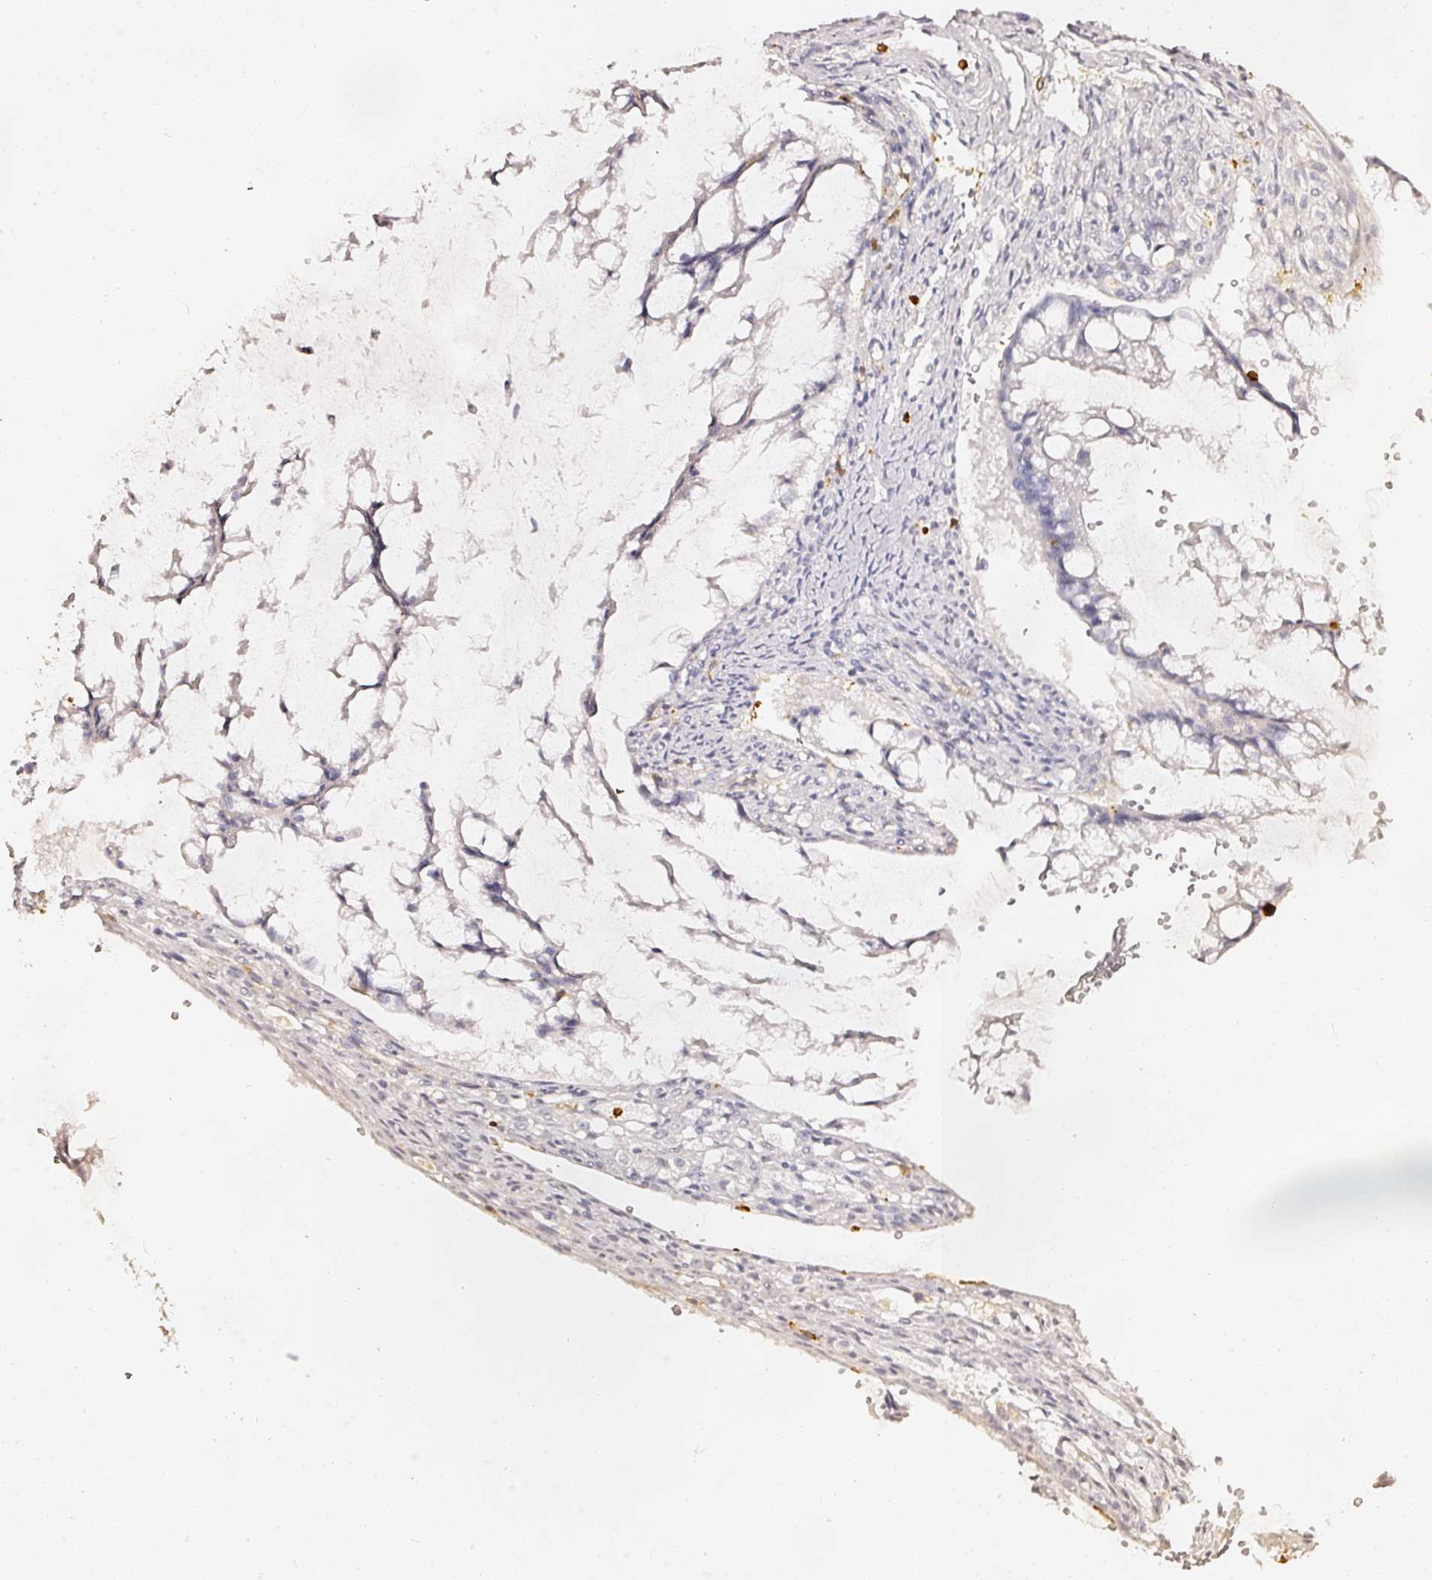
{"staining": {"intensity": "negative", "quantity": "none", "location": "none"}, "tissue": "ovarian cancer", "cell_type": "Tumor cells", "image_type": "cancer", "snomed": [{"axis": "morphology", "description": "Cystadenocarcinoma, mucinous, NOS"}, {"axis": "topography", "description": "Ovary"}], "caption": "IHC image of neoplastic tissue: human ovarian mucinous cystadenocarcinoma stained with DAB reveals no significant protein staining in tumor cells.", "gene": "EVL", "patient": {"sex": "female", "age": 73}}